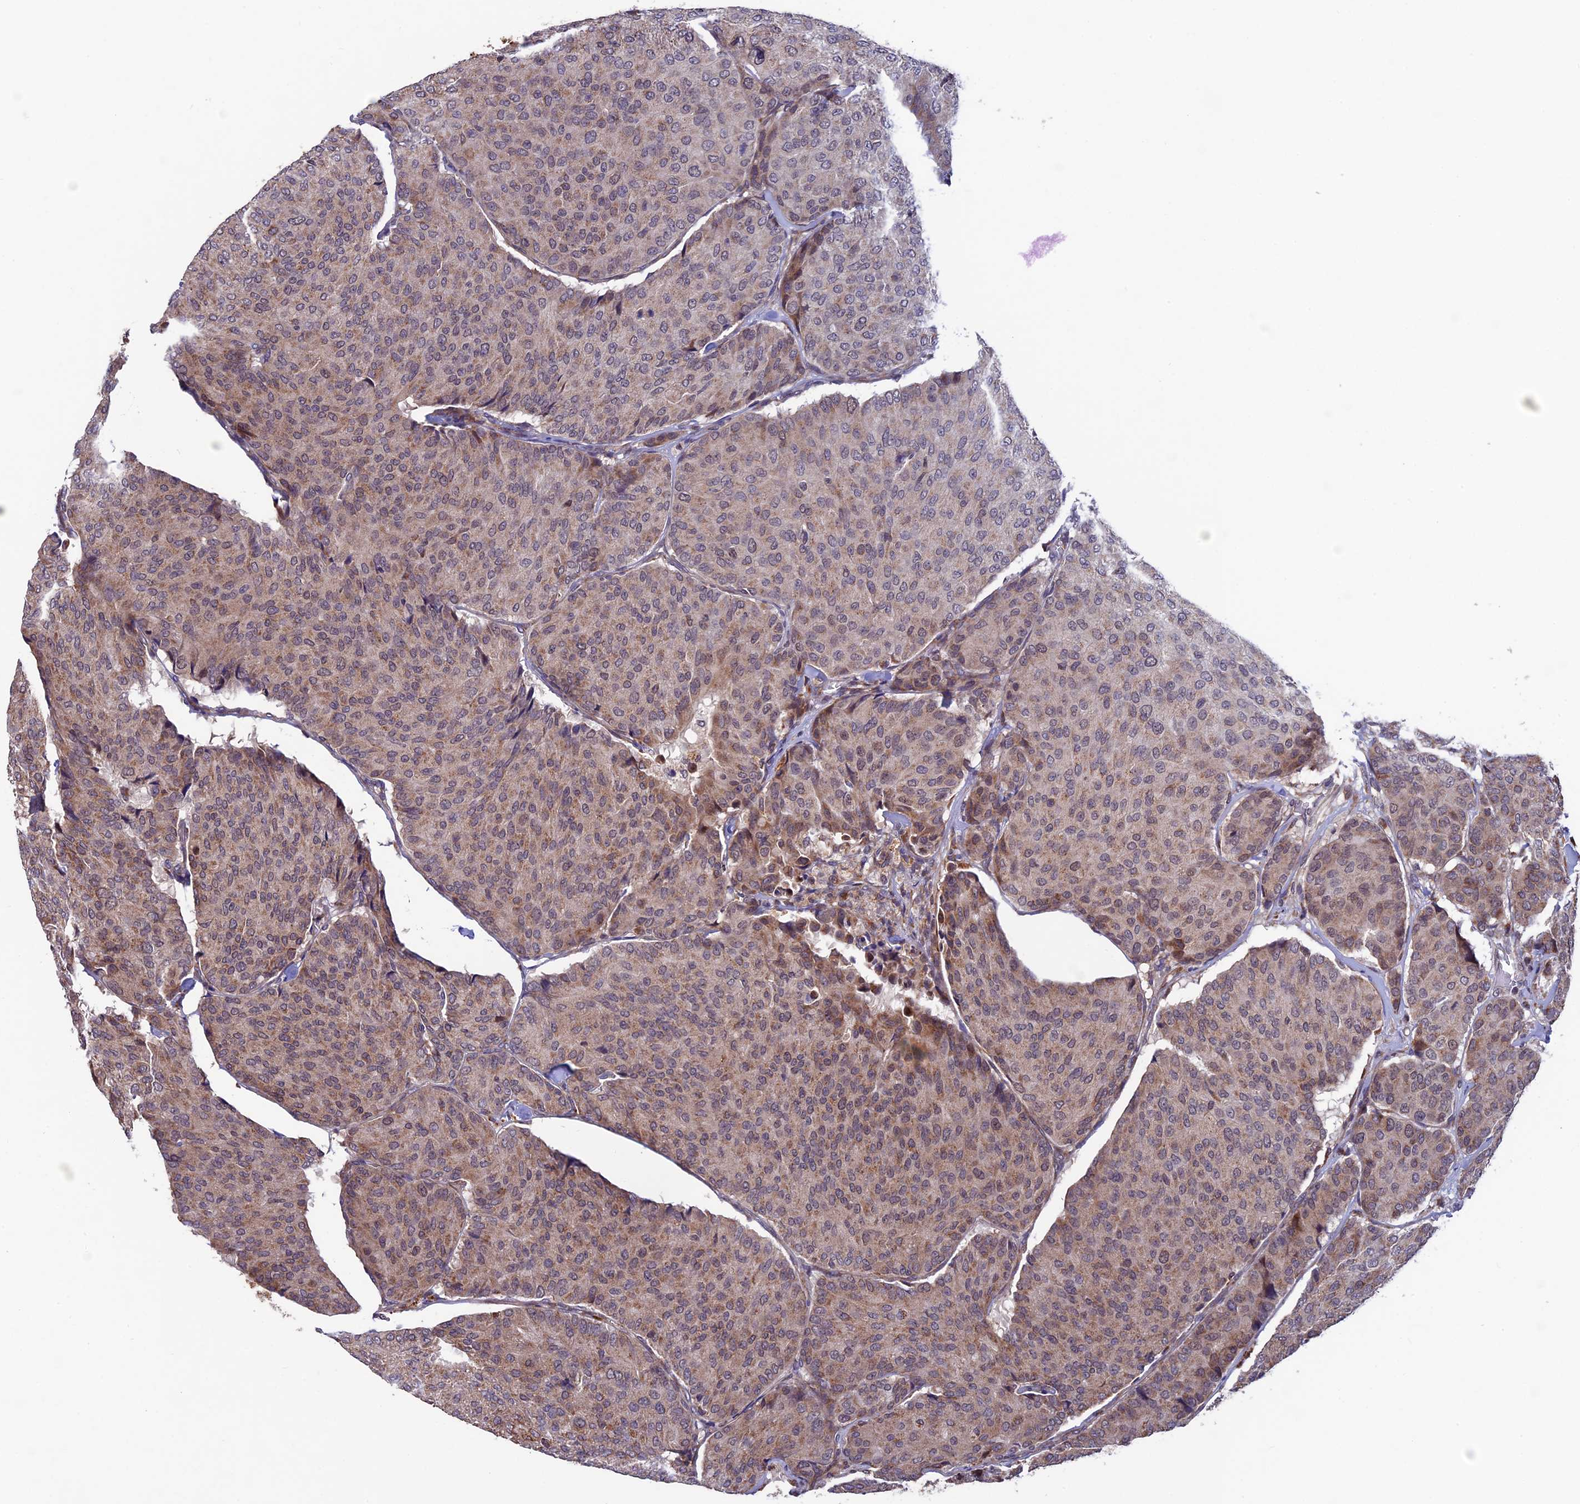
{"staining": {"intensity": "weak", "quantity": ">75%", "location": "cytoplasmic/membranous"}, "tissue": "breast cancer", "cell_type": "Tumor cells", "image_type": "cancer", "snomed": [{"axis": "morphology", "description": "Duct carcinoma"}, {"axis": "topography", "description": "Breast"}], "caption": "This is a histology image of immunohistochemistry (IHC) staining of breast cancer, which shows weak positivity in the cytoplasmic/membranous of tumor cells.", "gene": "RNF17", "patient": {"sex": "female", "age": 75}}